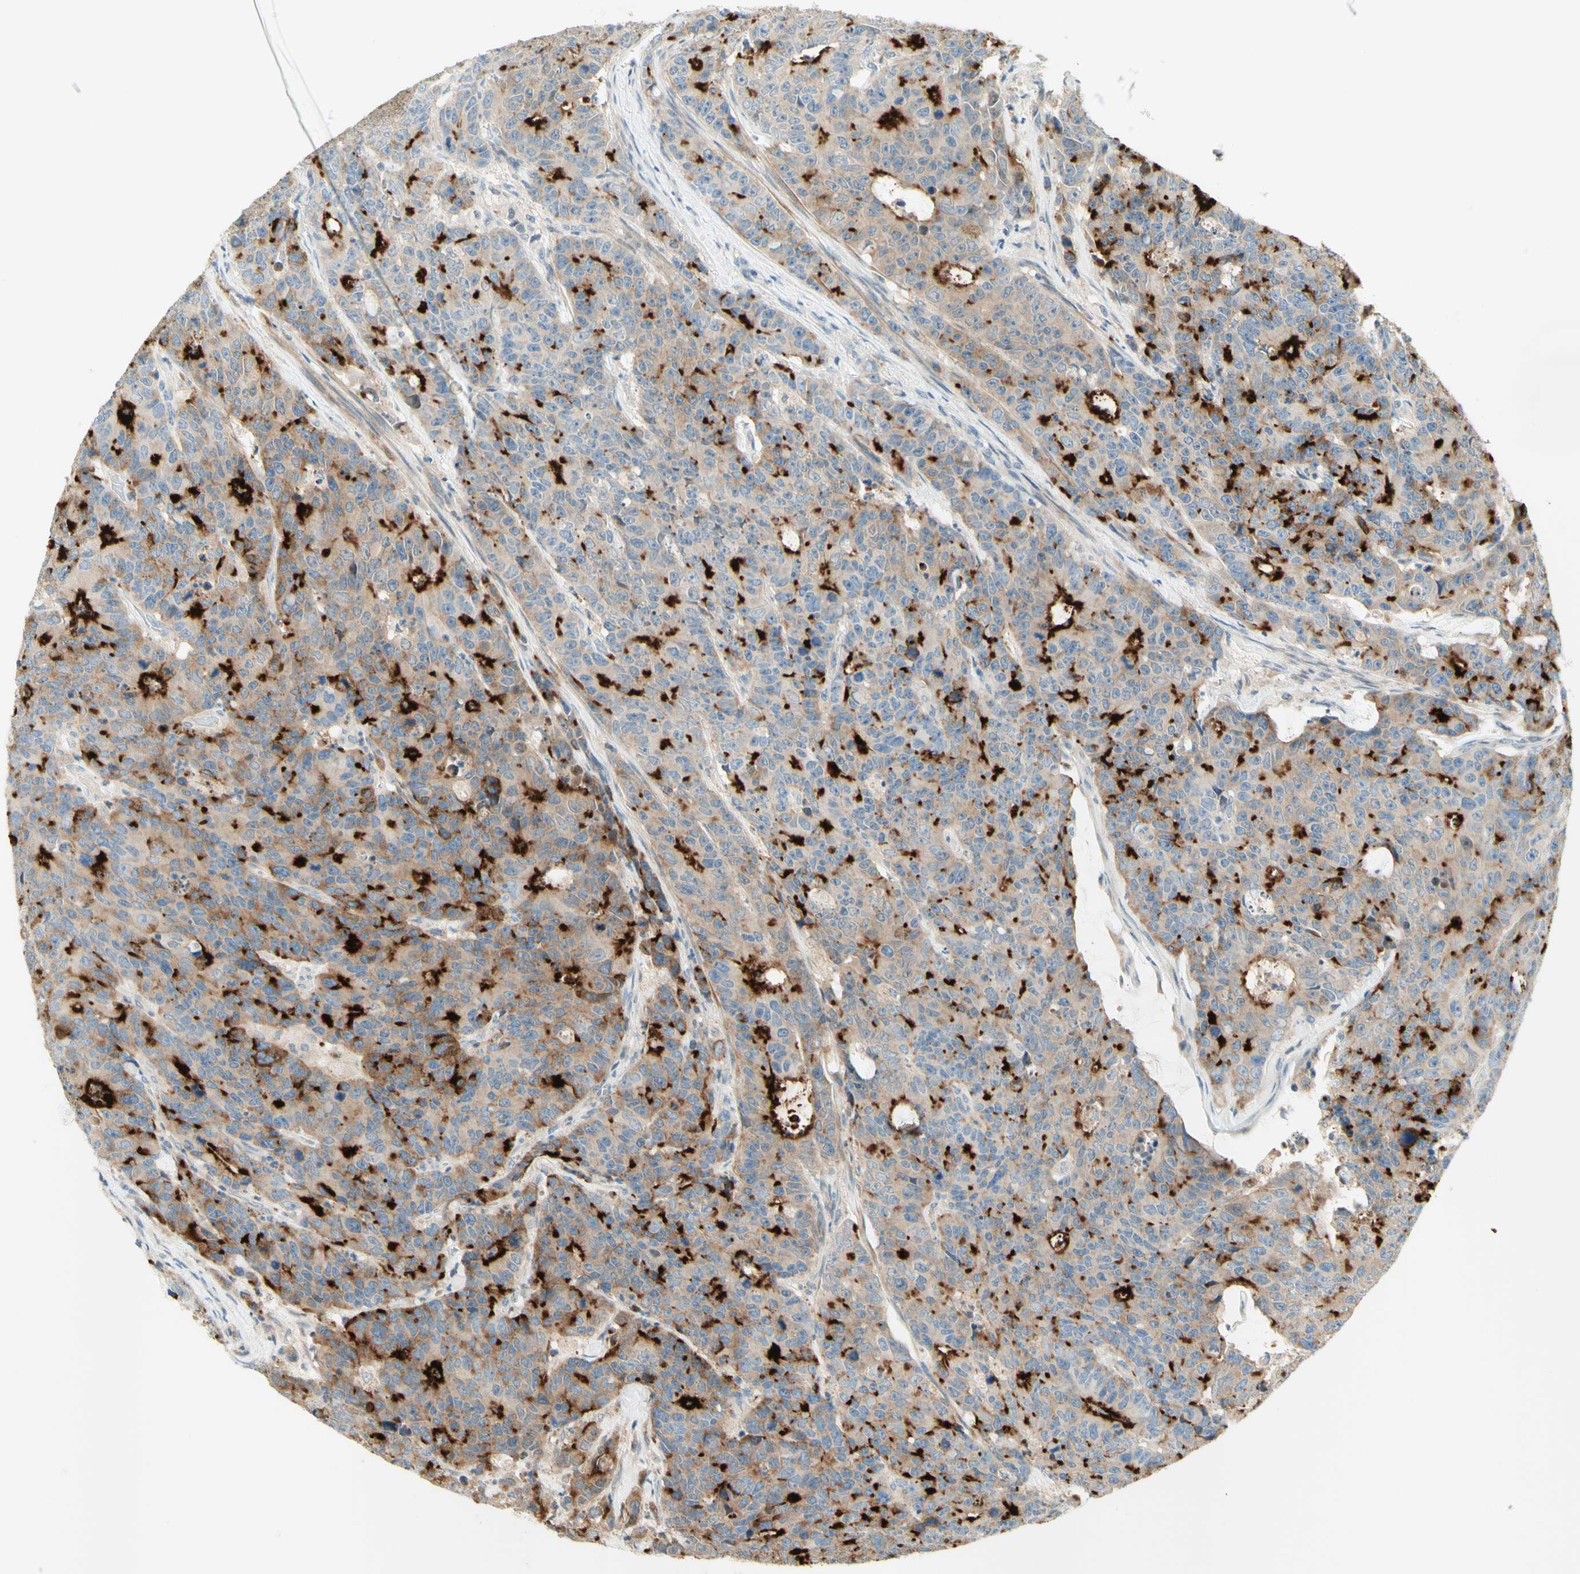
{"staining": {"intensity": "strong", "quantity": "<25%", "location": "cytoplasmic/membranous"}, "tissue": "colorectal cancer", "cell_type": "Tumor cells", "image_type": "cancer", "snomed": [{"axis": "morphology", "description": "Adenocarcinoma, NOS"}, {"axis": "topography", "description": "Colon"}], "caption": "A brown stain labels strong cytoplasmic/membranous positivity of a protein in colorectal adenocarcinoma tumor cells.", "gene": "PROM1", "patient": {"sex": "female", "age": 86}}